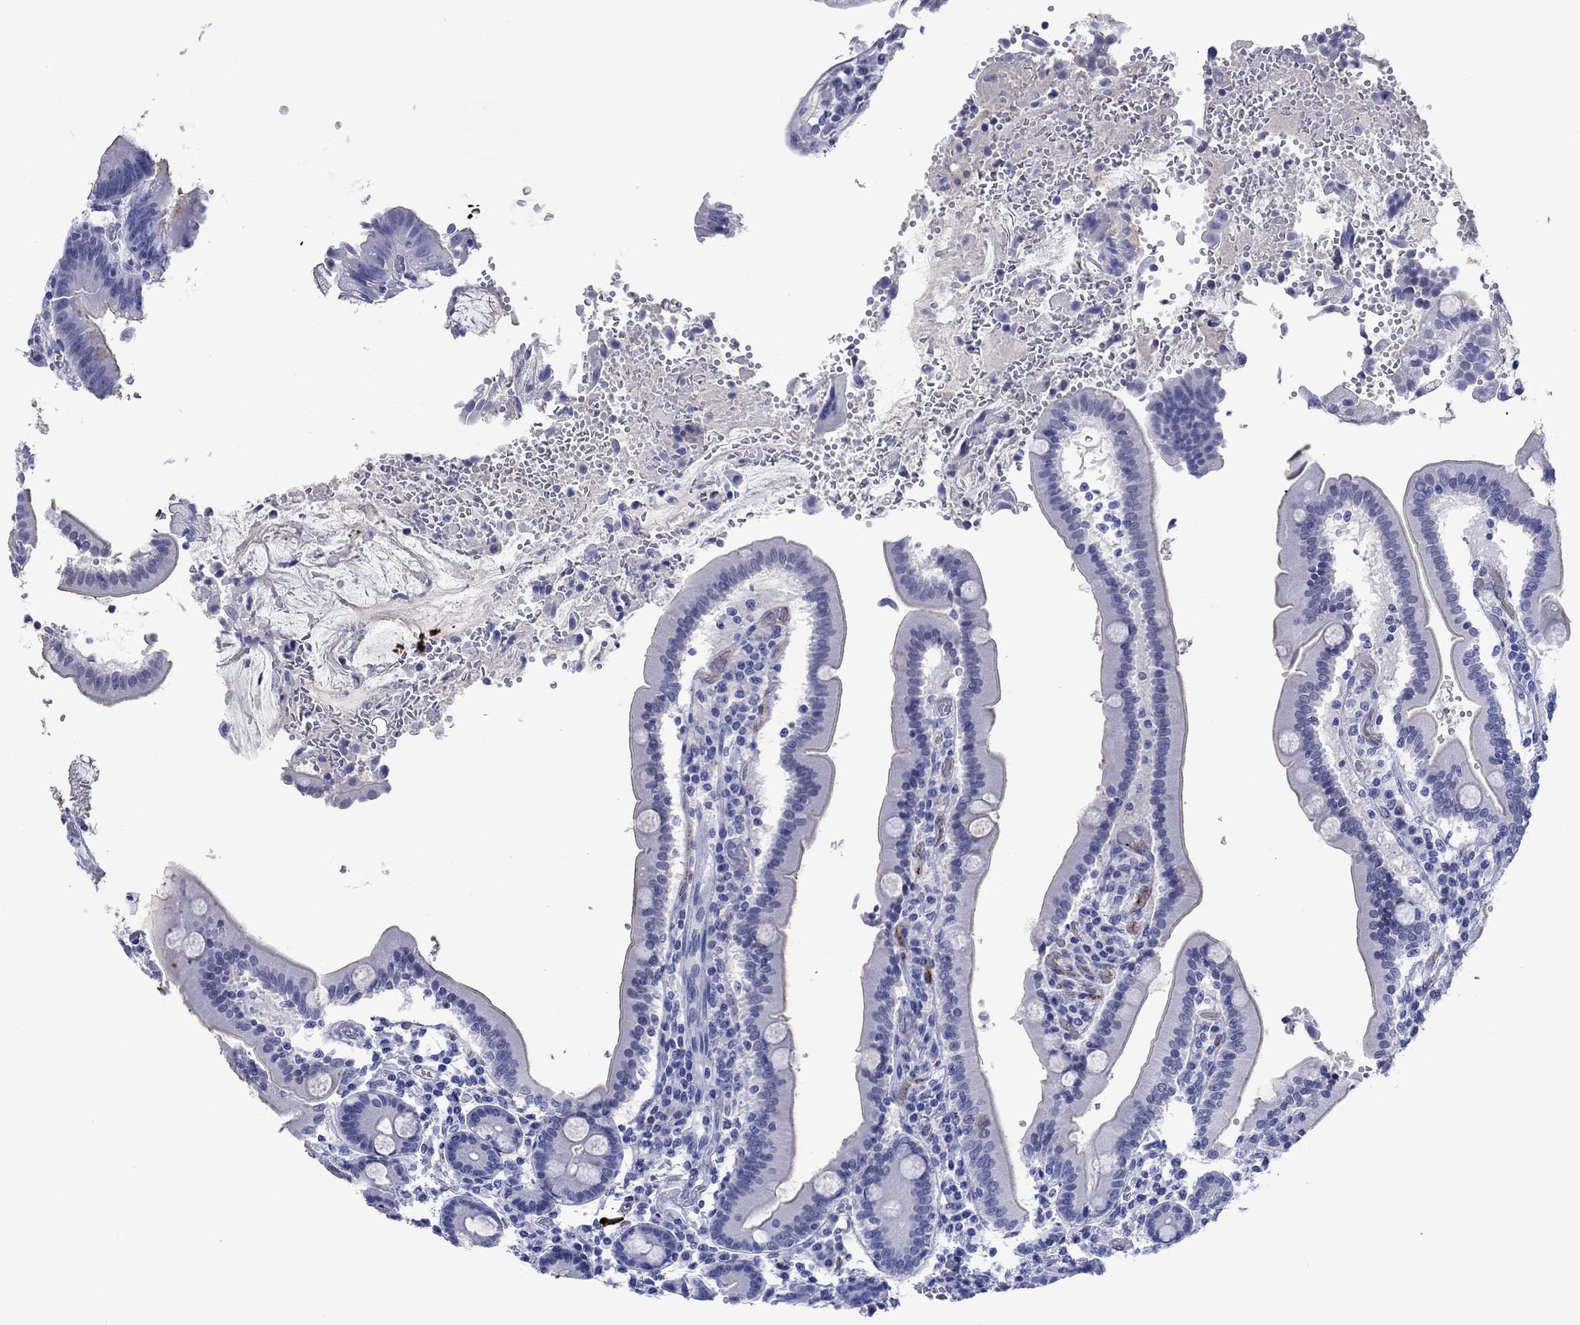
{"staining": {"intensity": "negative", "quantity": "none", "location": "none"}, "tissue": "duodenum", "cell_type": "Glandular cells", "image_type": "normal", "snomed": [{"axis": "morphology", "description": "Normal tissue, NOS"}, {"axis": "topography", "description": "Duodenum"}], "caption": "A micrograph of duodenum stained for a protein shows no brown staining in glandular cells.", "gene": "CACNG3", "patient": {"sex": "female", "age": 62}}